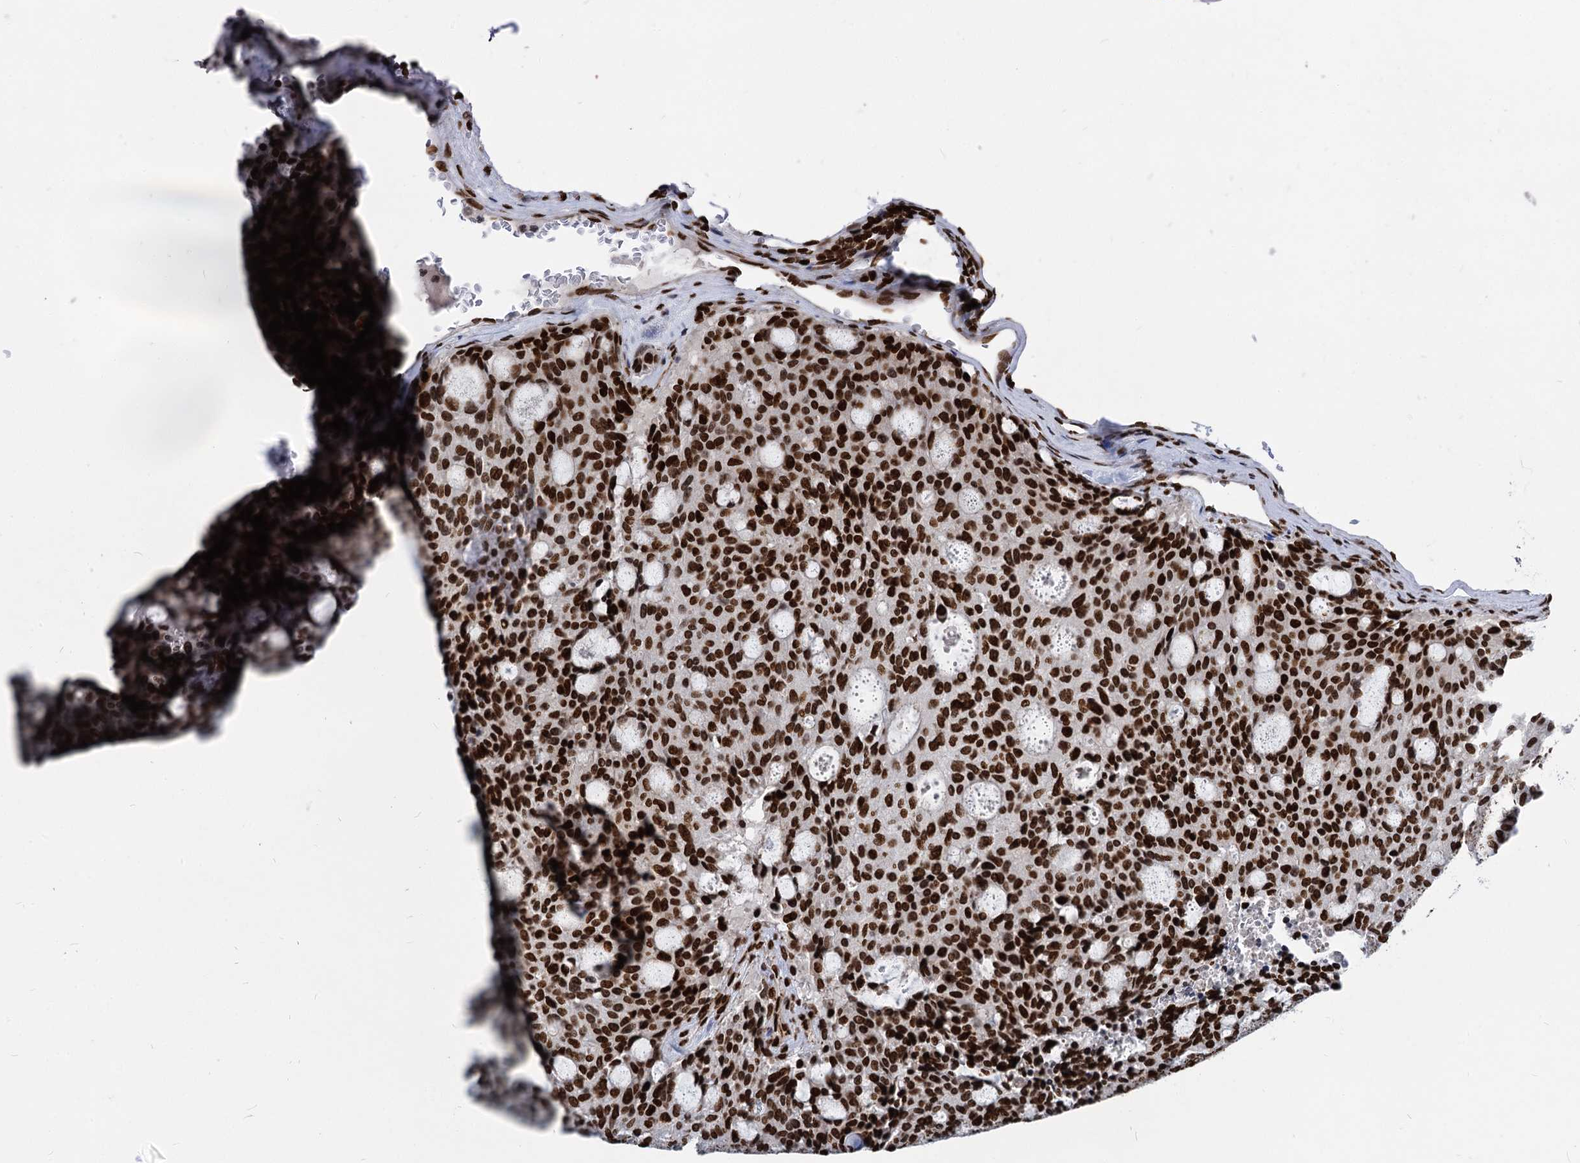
{"staining": {"intensity": "strong", "quantity": ">75%", "location": "nuclear"}, "tissue": "carcinoid", "cell_type": "Tumor cells", "image_type": "cancer", "snomed": [{"axis": "morphology", "description": "Carcinoid, malignant, NOS"}, {"axis": "topography", "description": "Pancreas"}], "caption": "Protein analysis of carcinoid tissue demonstrates strong nuclear positivity in approximately >75% of tumor cells.", "gene": "MECP2", "patient": {"sex": "female", "age": 54}}